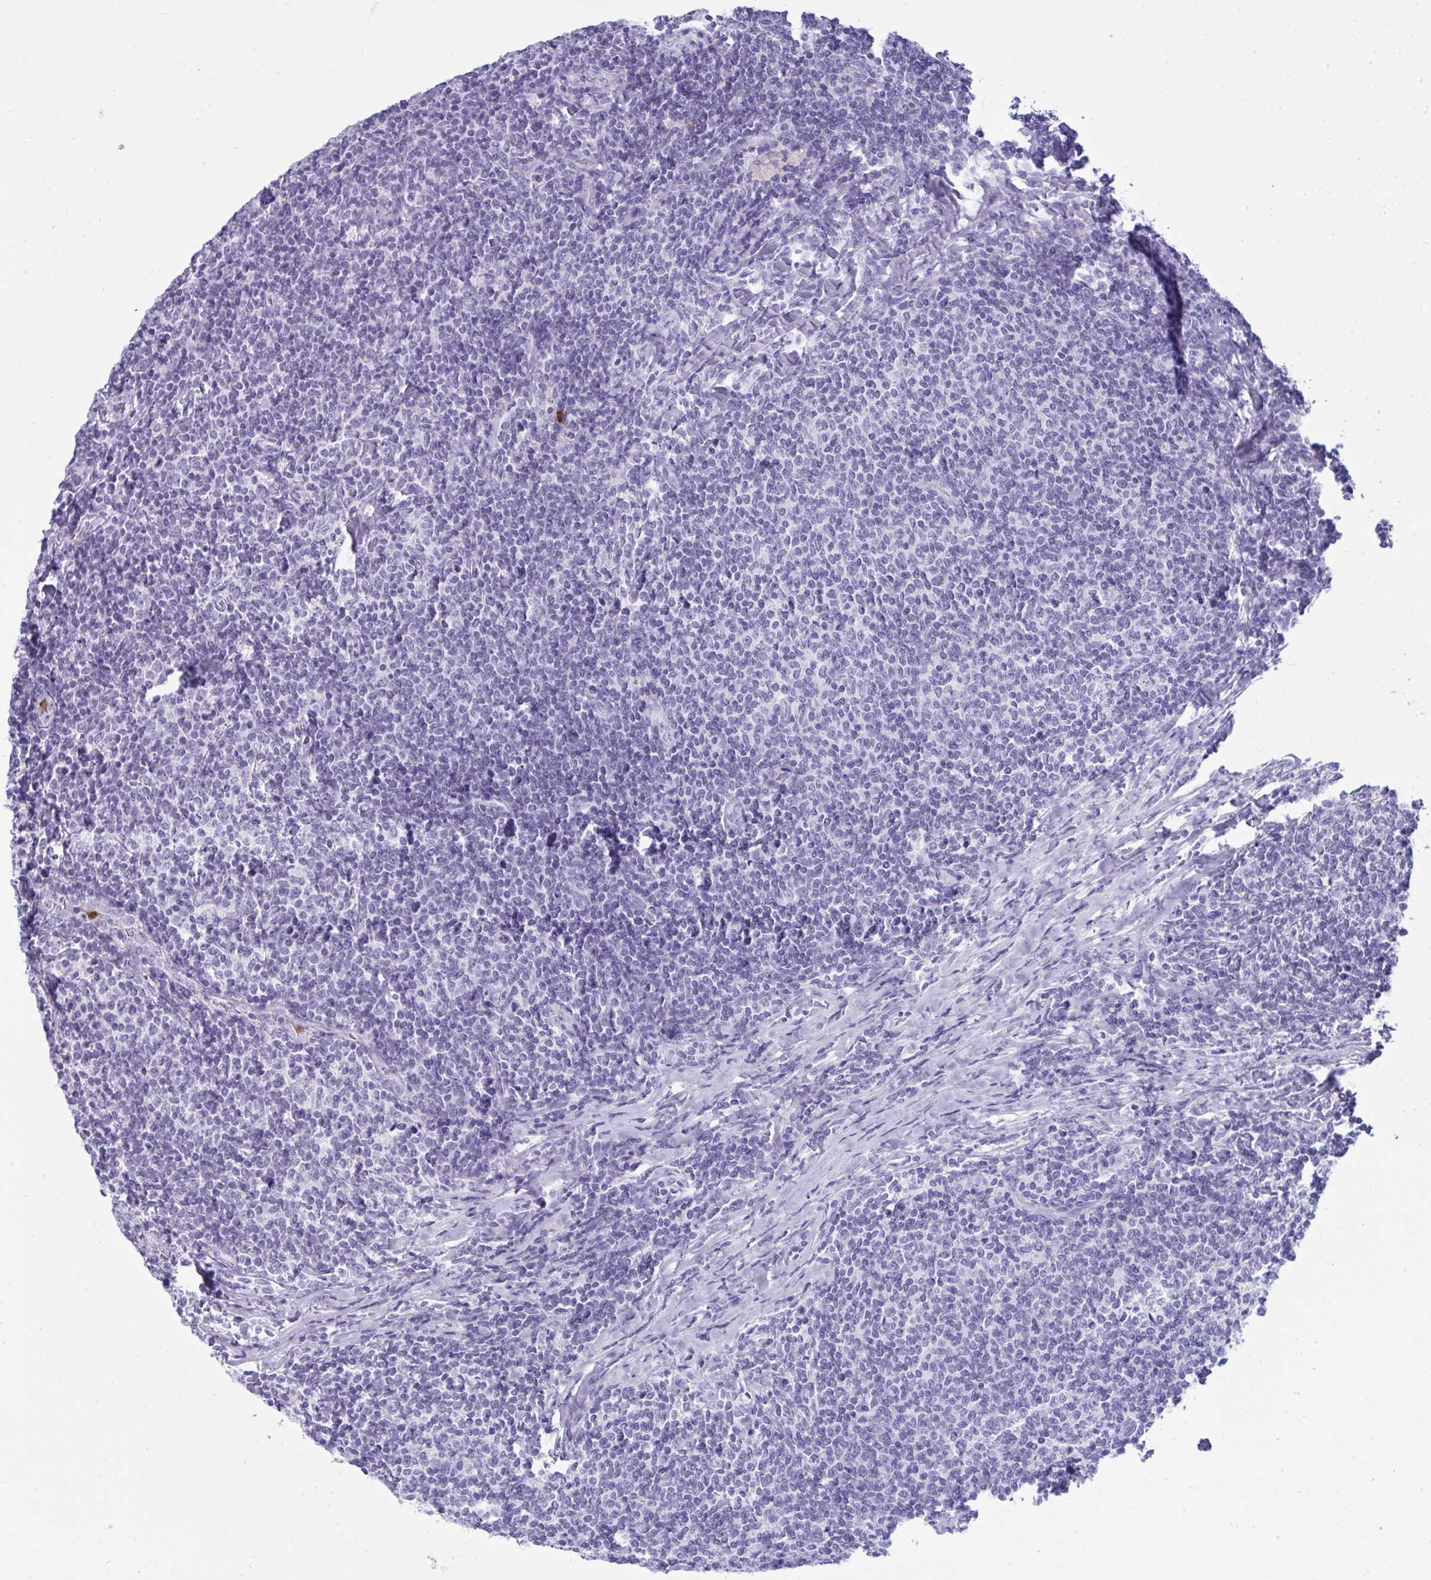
{"staining": {"intensity": "negative", "quantity": "none", "location": "none"}, "tissue": "lymphoma", "cell_type": "Tumor cells", "image_type": "cancer", "snomed": [{"axis": "morphology", "description": "Malignant lymphoma, non-Hodgkin's type, Low grade"}, {"axis": "topography", "description": "Lymph node"}], "caption": "Lymphoma stained for a protein using immunohistochemistry (IHC) displays no positivity tumor cells.", "gene": "ARHGAP42", "patient": {"sex": "male", "age": 52}}